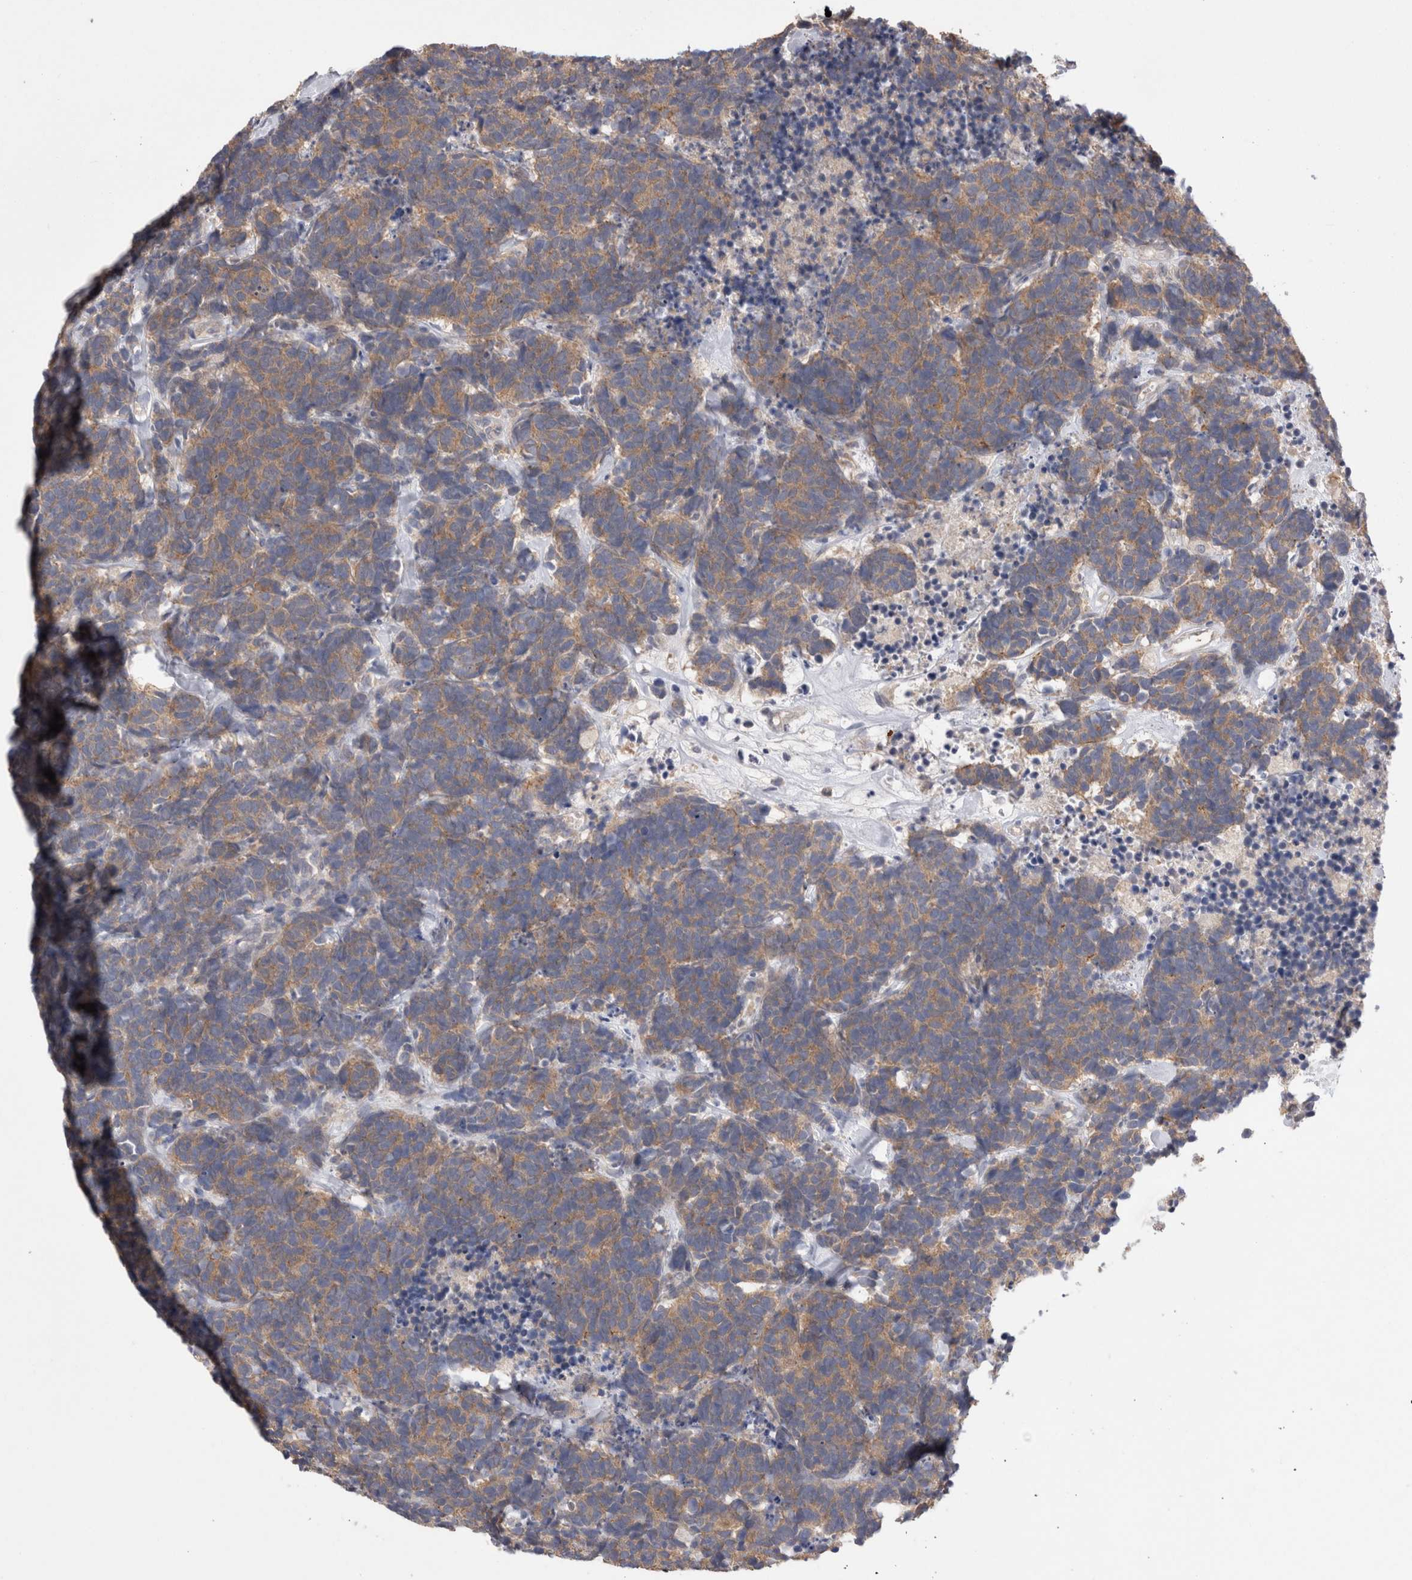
{"staining": {"intensity": "moderate", "quantity": ">75%", "location": "cytoplasmic/membranous"}, "tissue": "carcinoid", "cell_type": "Tumor cells", "image_type": "cancer", "snomed": [{"axis": "morphology", "description": "Carcinoma, NOS"}, {"axis": "morphology", "description": "Carcinoid, malignant, NOS"}, {"axis": "topography", "description": "Urinary bladder"}], "caption": "DAB immunohistochemical staining of carcinoid shows moderate cytoplasmic/membranous protein expression in approximately >75% of tumor cells.", "gene": "OTOR", "patient": {"sex": "male", "age": 57}}